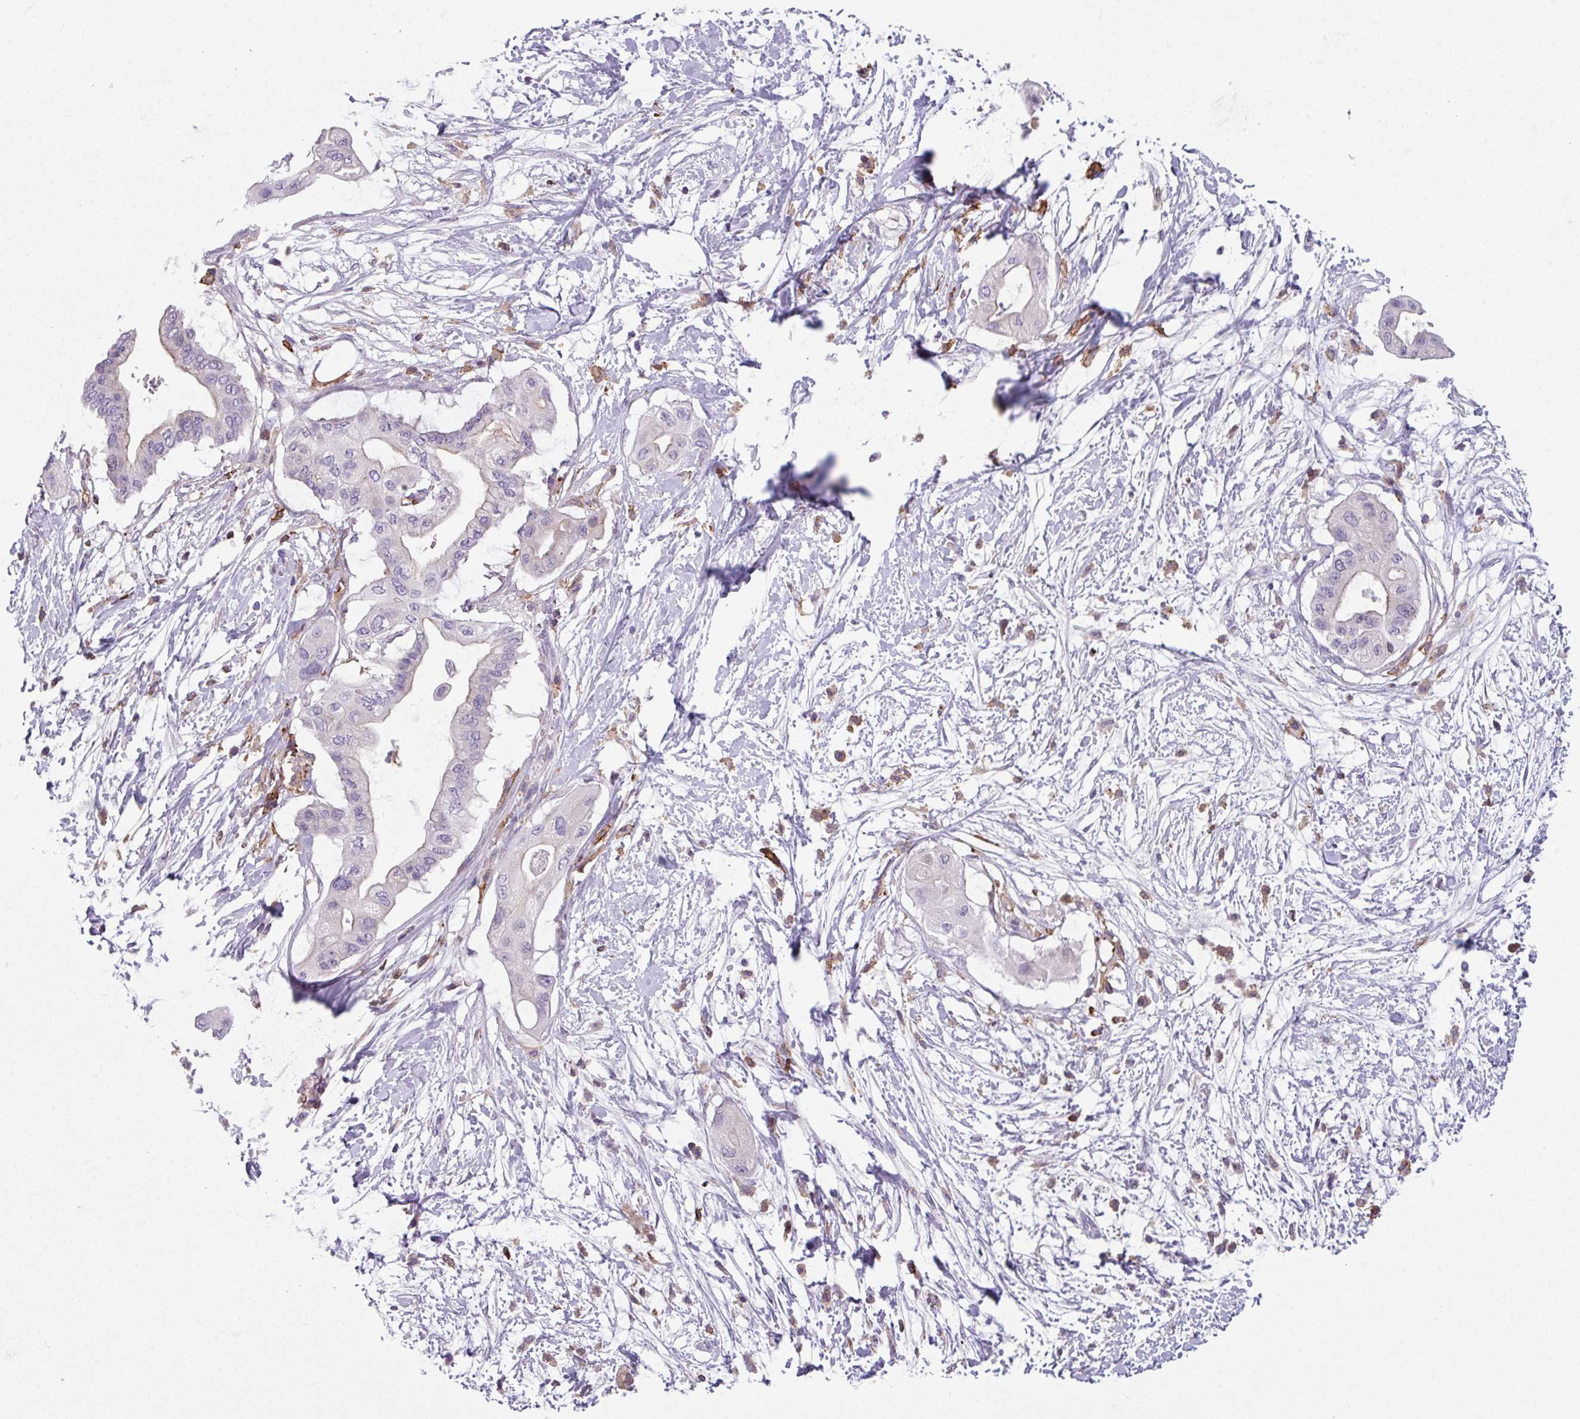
{"staining": {"intensity": "negative", "quantity": "none", "location": "none"}, "tissue": "pancreatic cancer", "cell_type": "Tumor cells", "image_type": "cancer", "snomed": [{"axis": "morphology", "description": "Adenocarcinoma, NOS"}, {"axis": "topography", "description": "Pancreas"}], "caption": "The histopathology image displays no staining of tumor cells in adenocarcinoma (pancreatic). (DAB (3,3'-diaminobenzidine) immunohistochemistry, high magnification).", "gene": "NEDD9", "patient": {"sex": "male", "age": 68}}